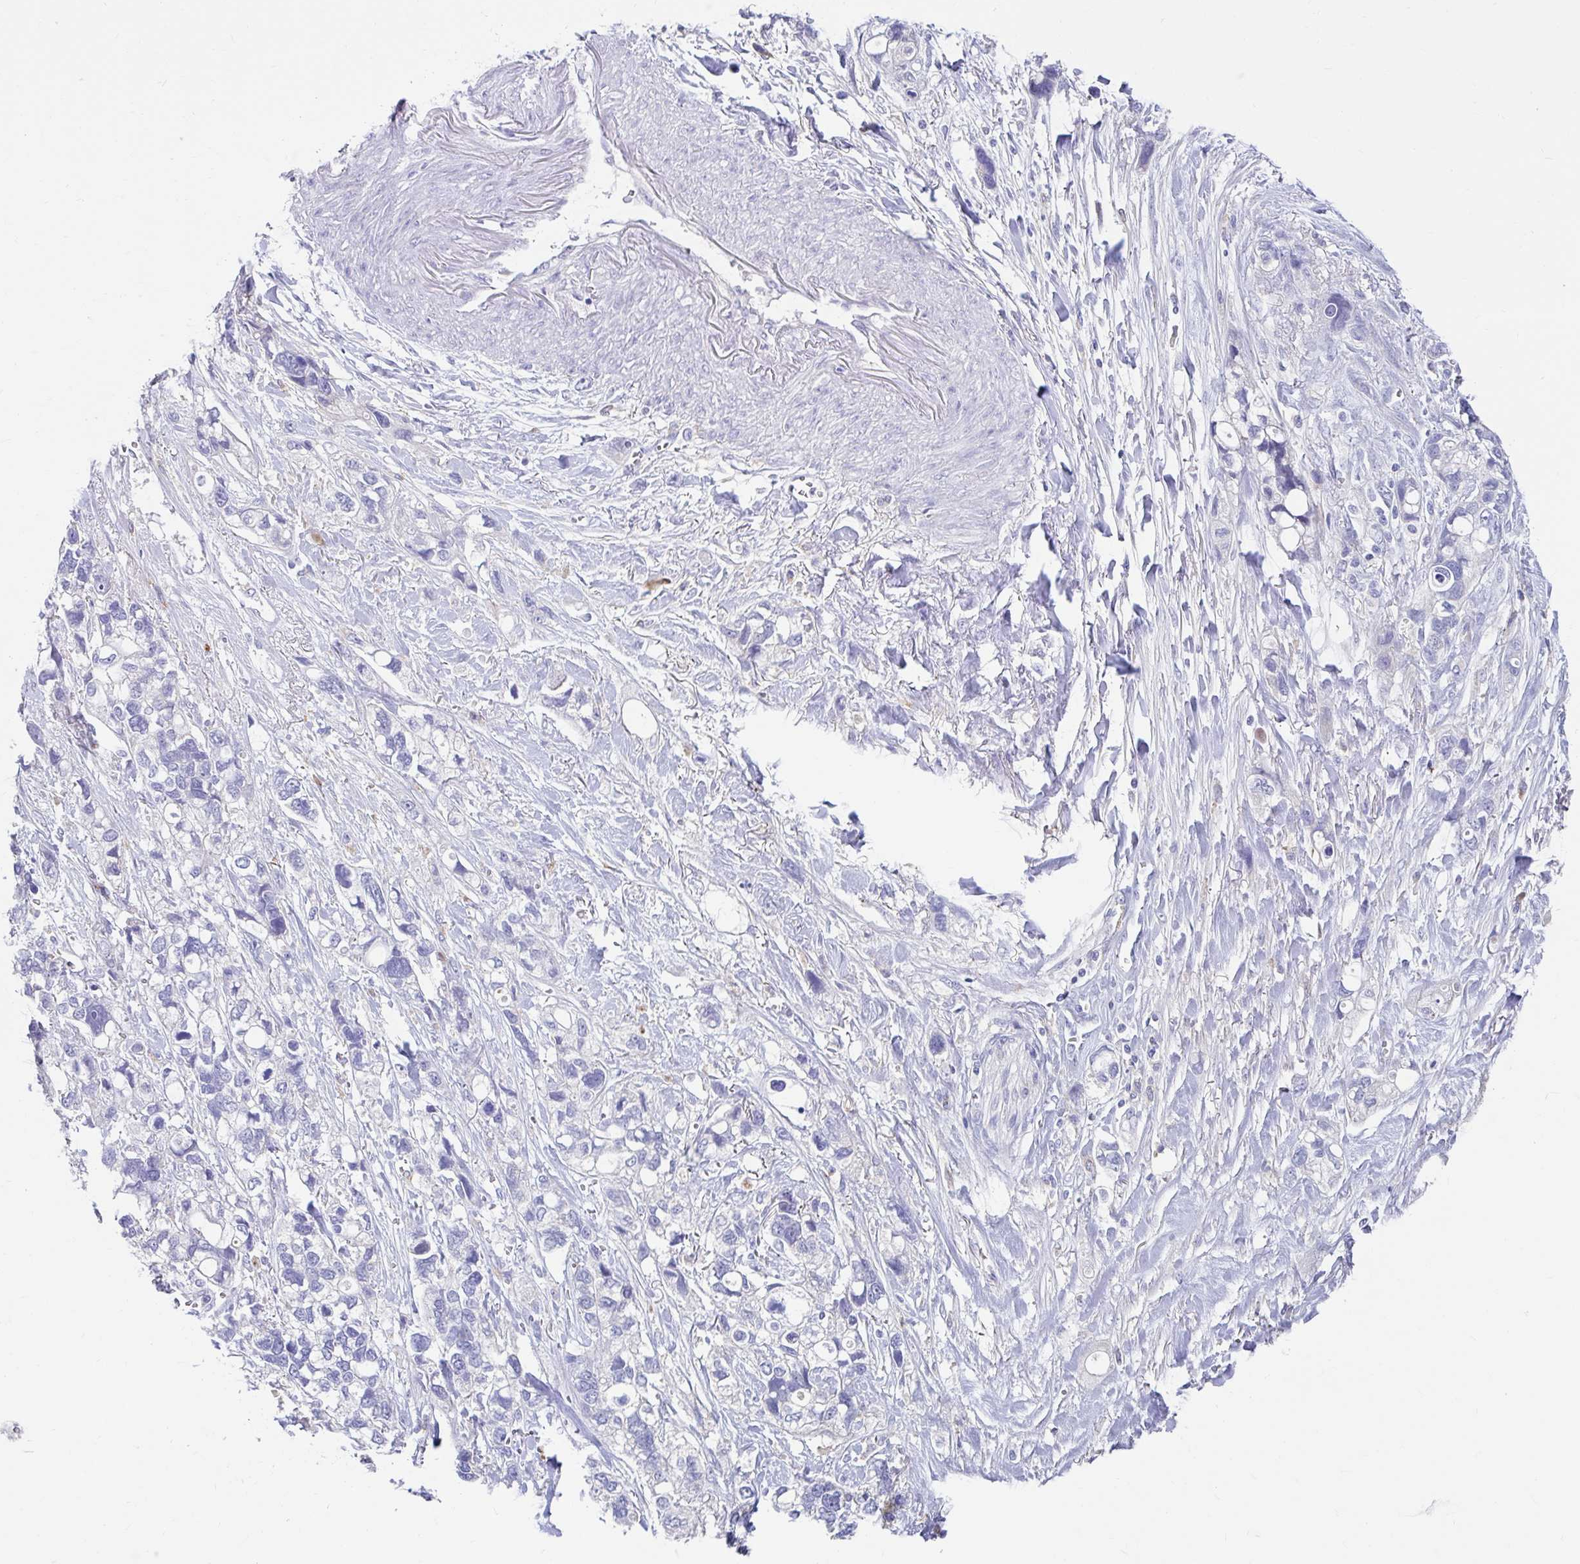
{"staining": {"intensity": "negative", "quantity": "none", "location": "none"}, "tissue": "stomach cancer", "cell_type": "Tumor cells", "image_type": "cancer", "snomed": [{"axis": "morphology", "description": "Adenocarcinoma, NOS"}, {"axis": "topography", "description": "Stomach, upper"}], "caption": "The IHC image has no significant positivity in tumor cells of adenocarcinoma (stomach) tissue.", "gene": "ZNF33A", "patient": {"sex": "female", "age": 81}}